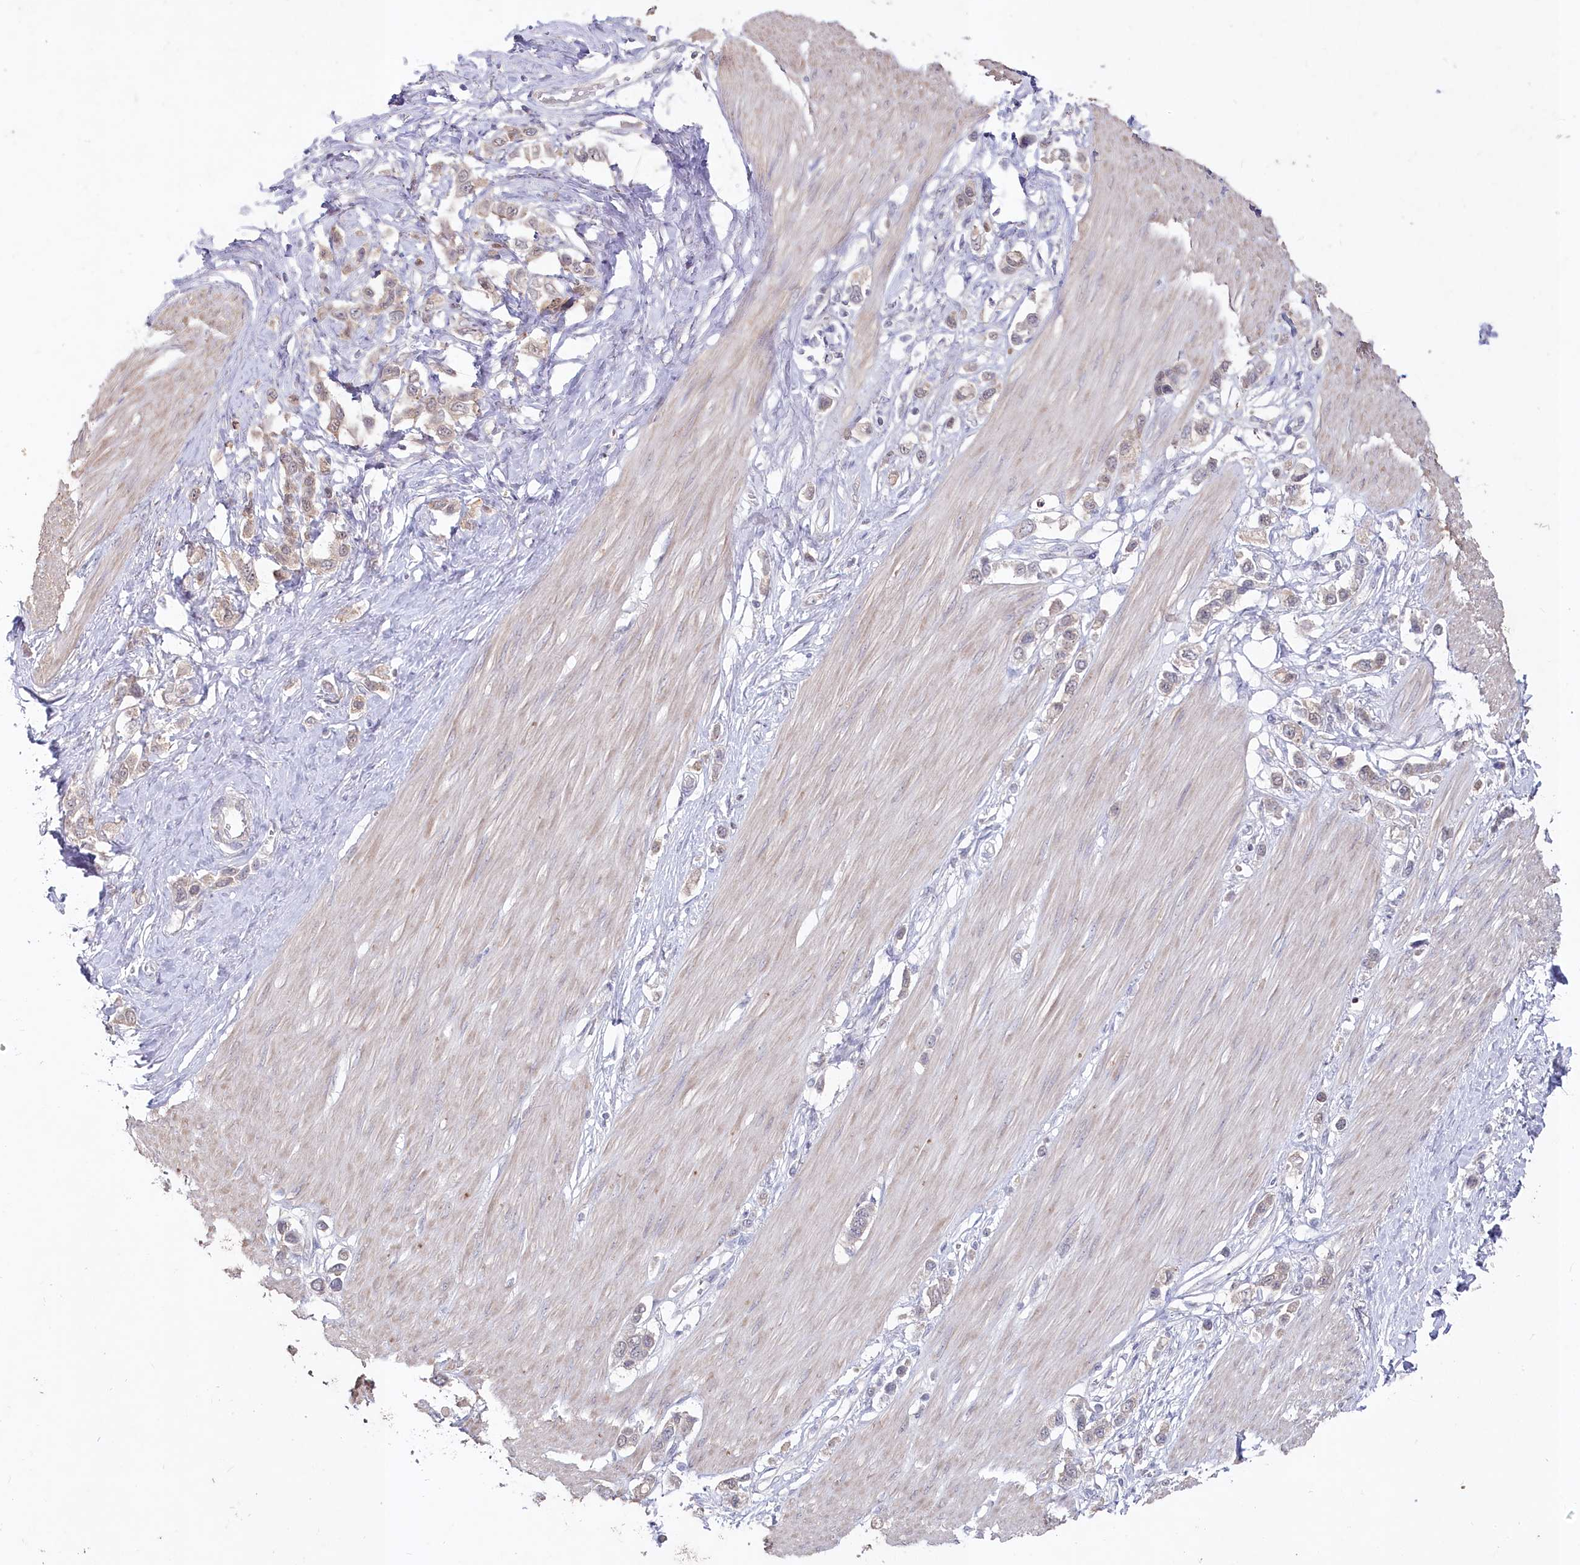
{"staining": {"intensity": "weak", "quantity": ">75%", "location": "cytoplasmic/membranous"}, "tissue": "stomach cancer", "cell_type": "Tumor cells", "image_type": "cancer", "snomed": [{"axis": "morphology", "description": "Adenocarcinoma, NOS"}, {"axis": "topography", "description": "Stomach"}], "caption": "Stomach cancer (adenocarcinoma) stained with a brown dye shows weak cytoplasmic/membranous positive staining in about >75% of tumor cells.", "gene": "AAMDC", "patient": {"sex": "female", "age": 65}}